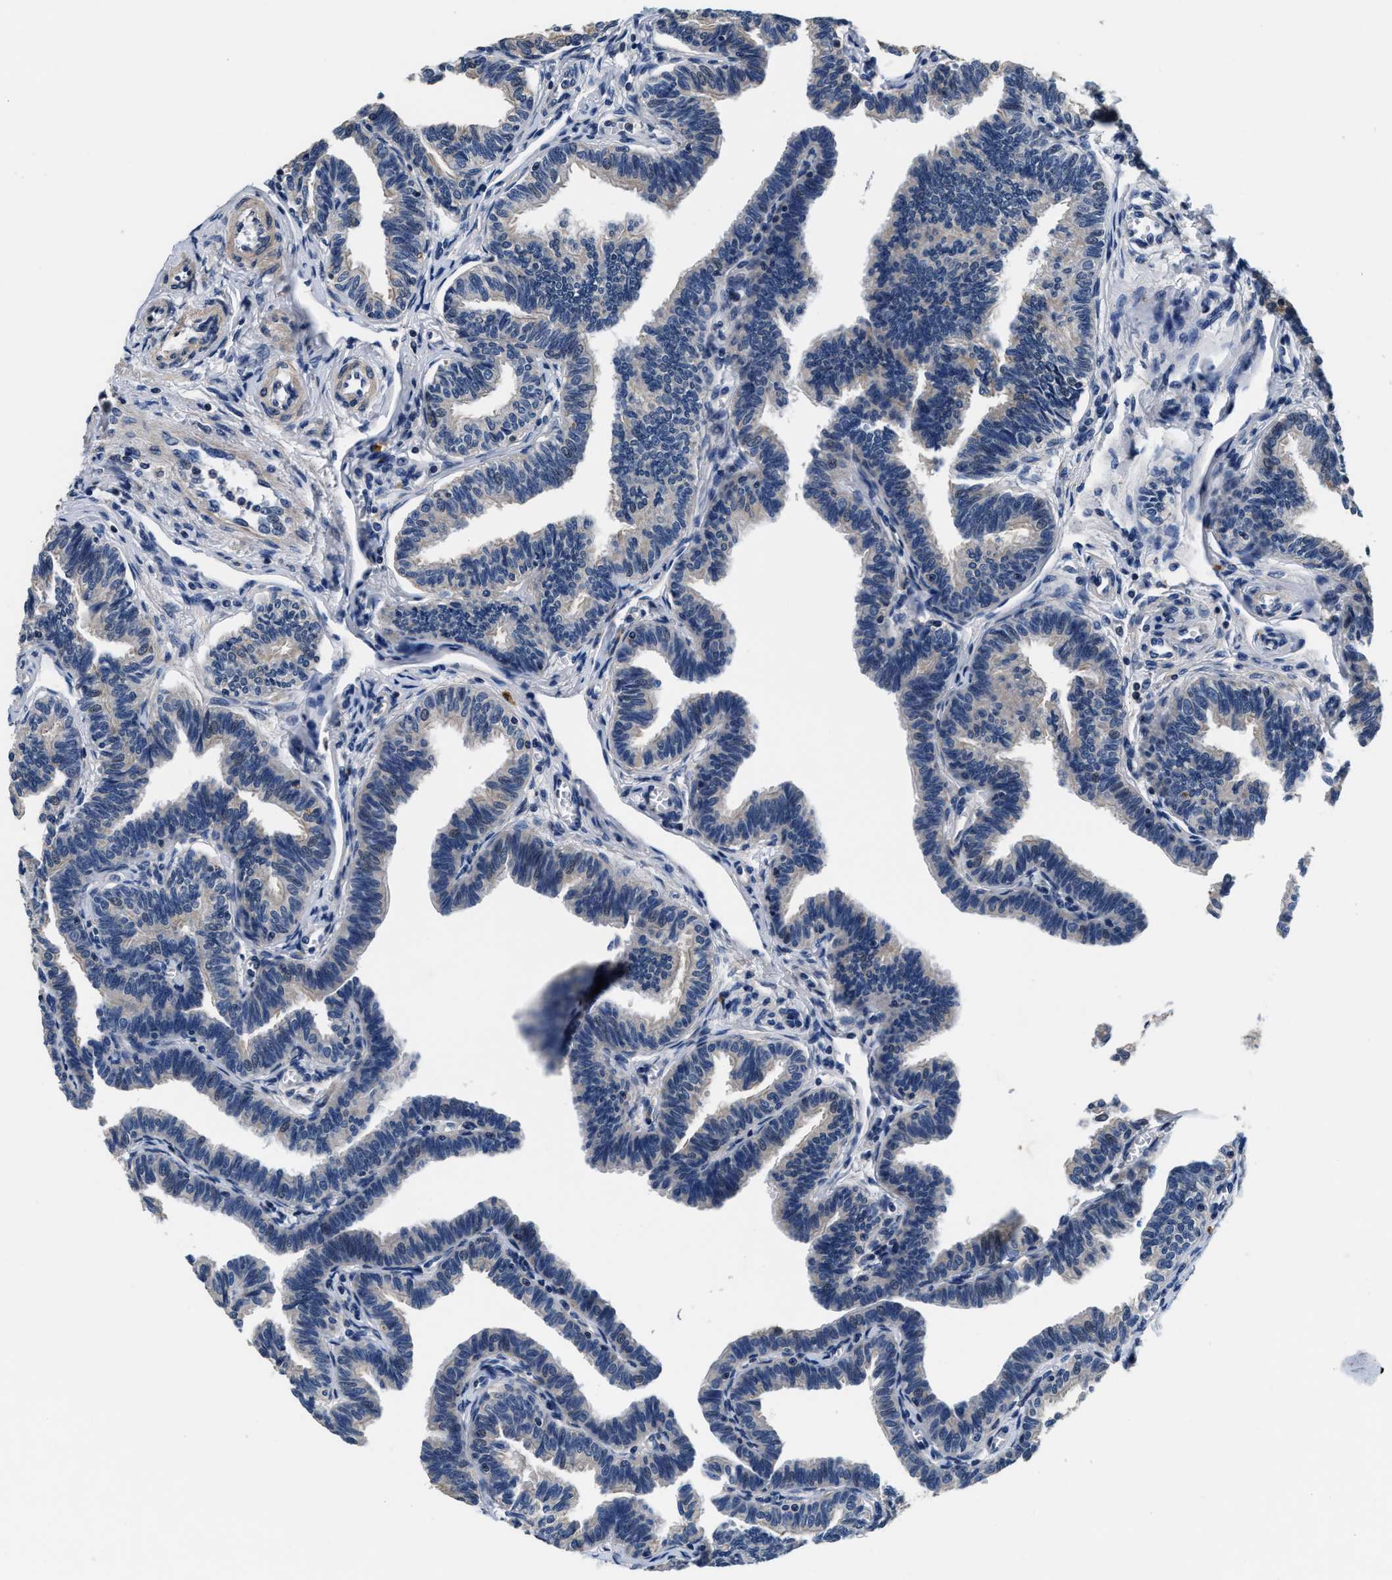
{"staining": {"intensity": "weak", "quantity": "25%-75%", "location": "cytoplasmic/membranous"}, "tissue": "fallopian tube", "cell_type": "Glandular cells", "image_type": "normal", "snomed": [{"axis": "morphology", "description": "Normal tissue, NOS"}, {"axis": "topography", "description": "Fallopian tube"}, {"axis": "topography", "description": "Ovary"}], "caption": "Unremarkable fallopian tube was stained to show a protein in brown. There is low levels of weak cytoplasmic/membranous staining in approximately 25%-75% of glandular cells.", "gene": "ANKIB1", "patient": {"sex": "female", "age": 23}}